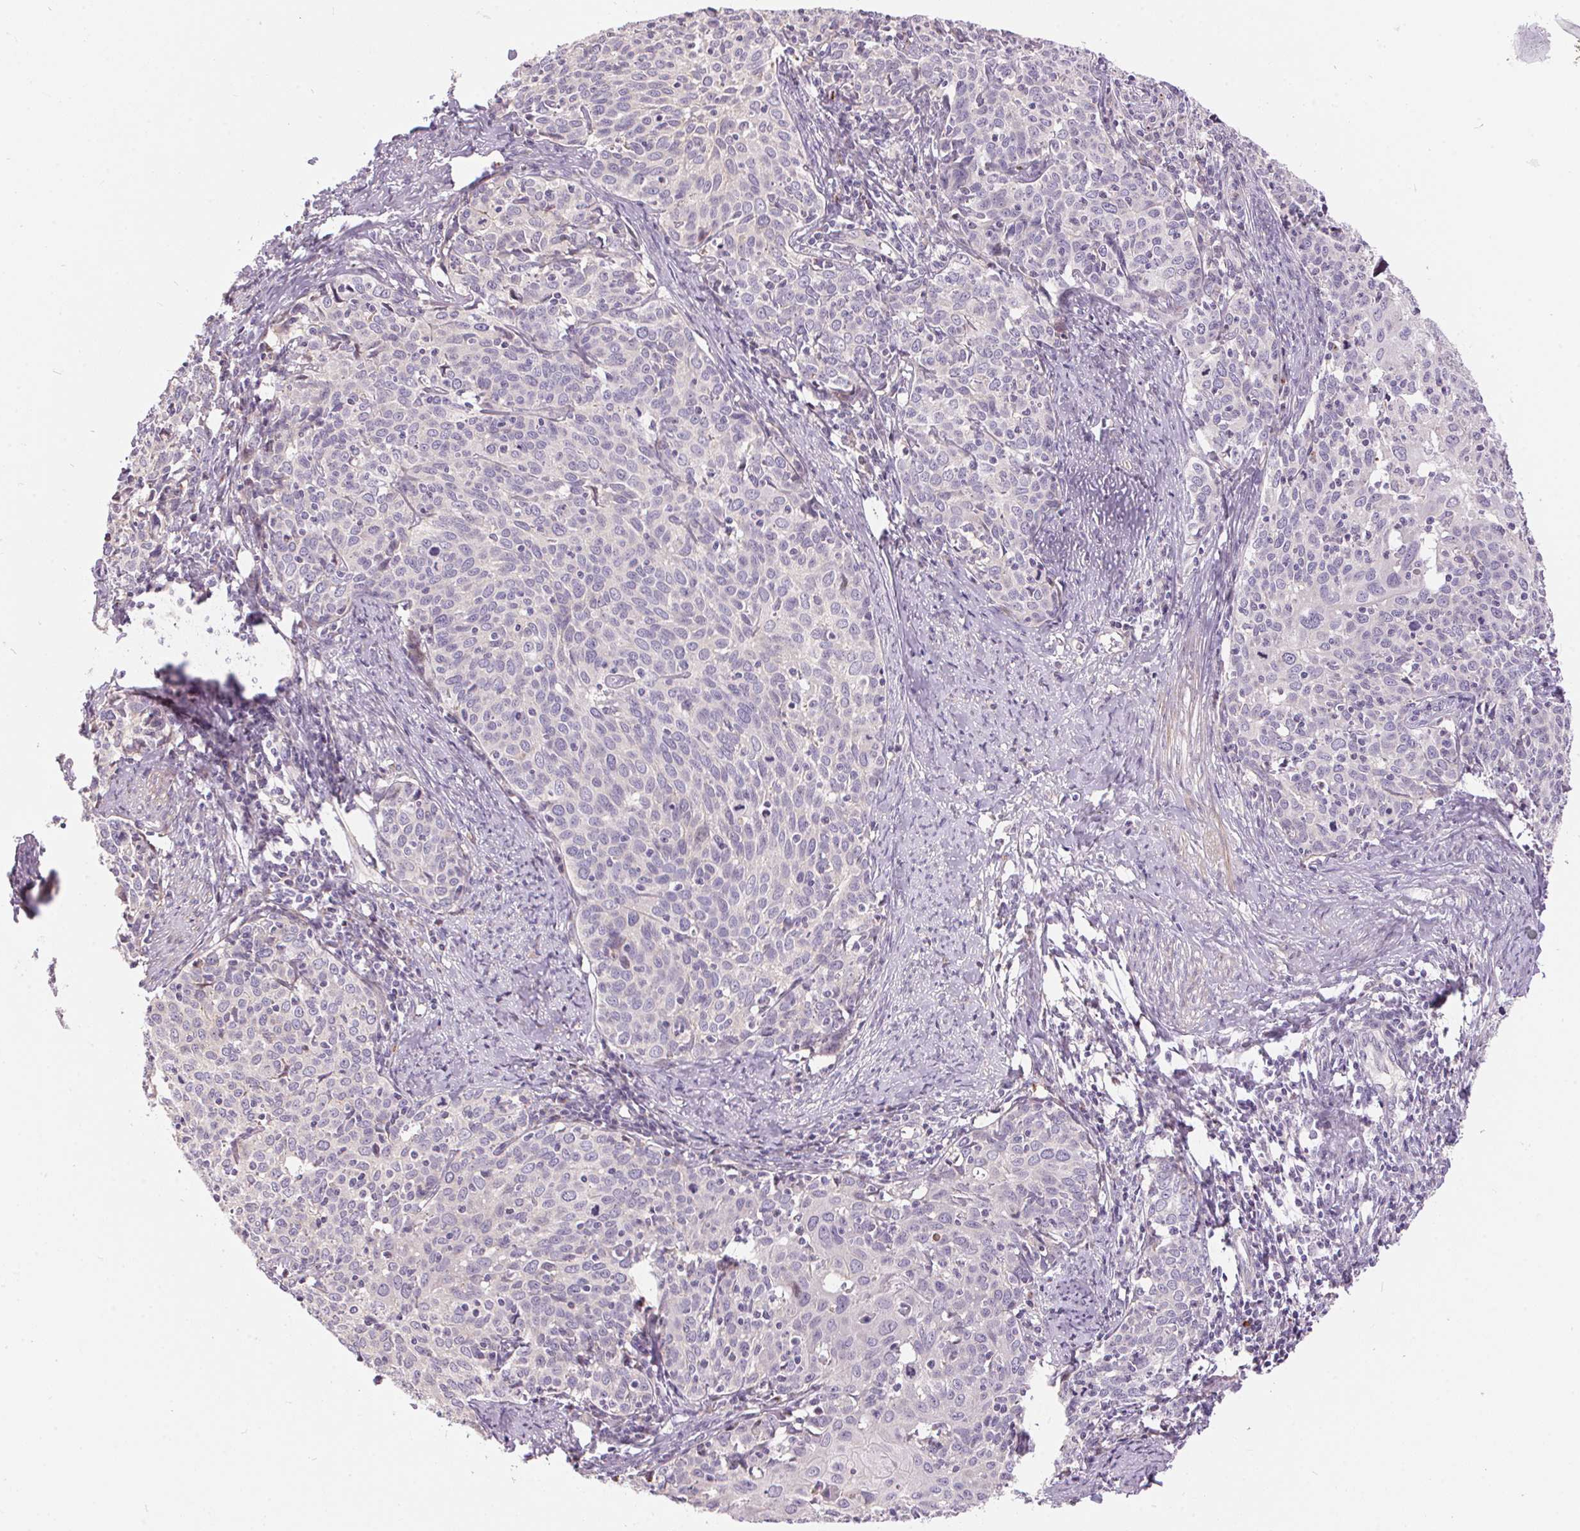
{"staining": {"intensity": "negative", "quantity": "none", "location": "none"}, "tissue": "cervical cancer", "cell_type": "Tumor cells", "image_type": "cancer", "snomed": [{"axis": "morphology", "description": "Squamous cell carcinoma, NOS"}, {"axis": "topography", "description": "Cervix"}], "caption": "Tumor cells show no significant protein staining in cervical squamous cell carcinoma. The staining is performed using DAB brown chromogen with nuclei counter-stained in using hematoxylin.", "gene": "UNC13B", "patient": {"sex": "female", "age": 62}}